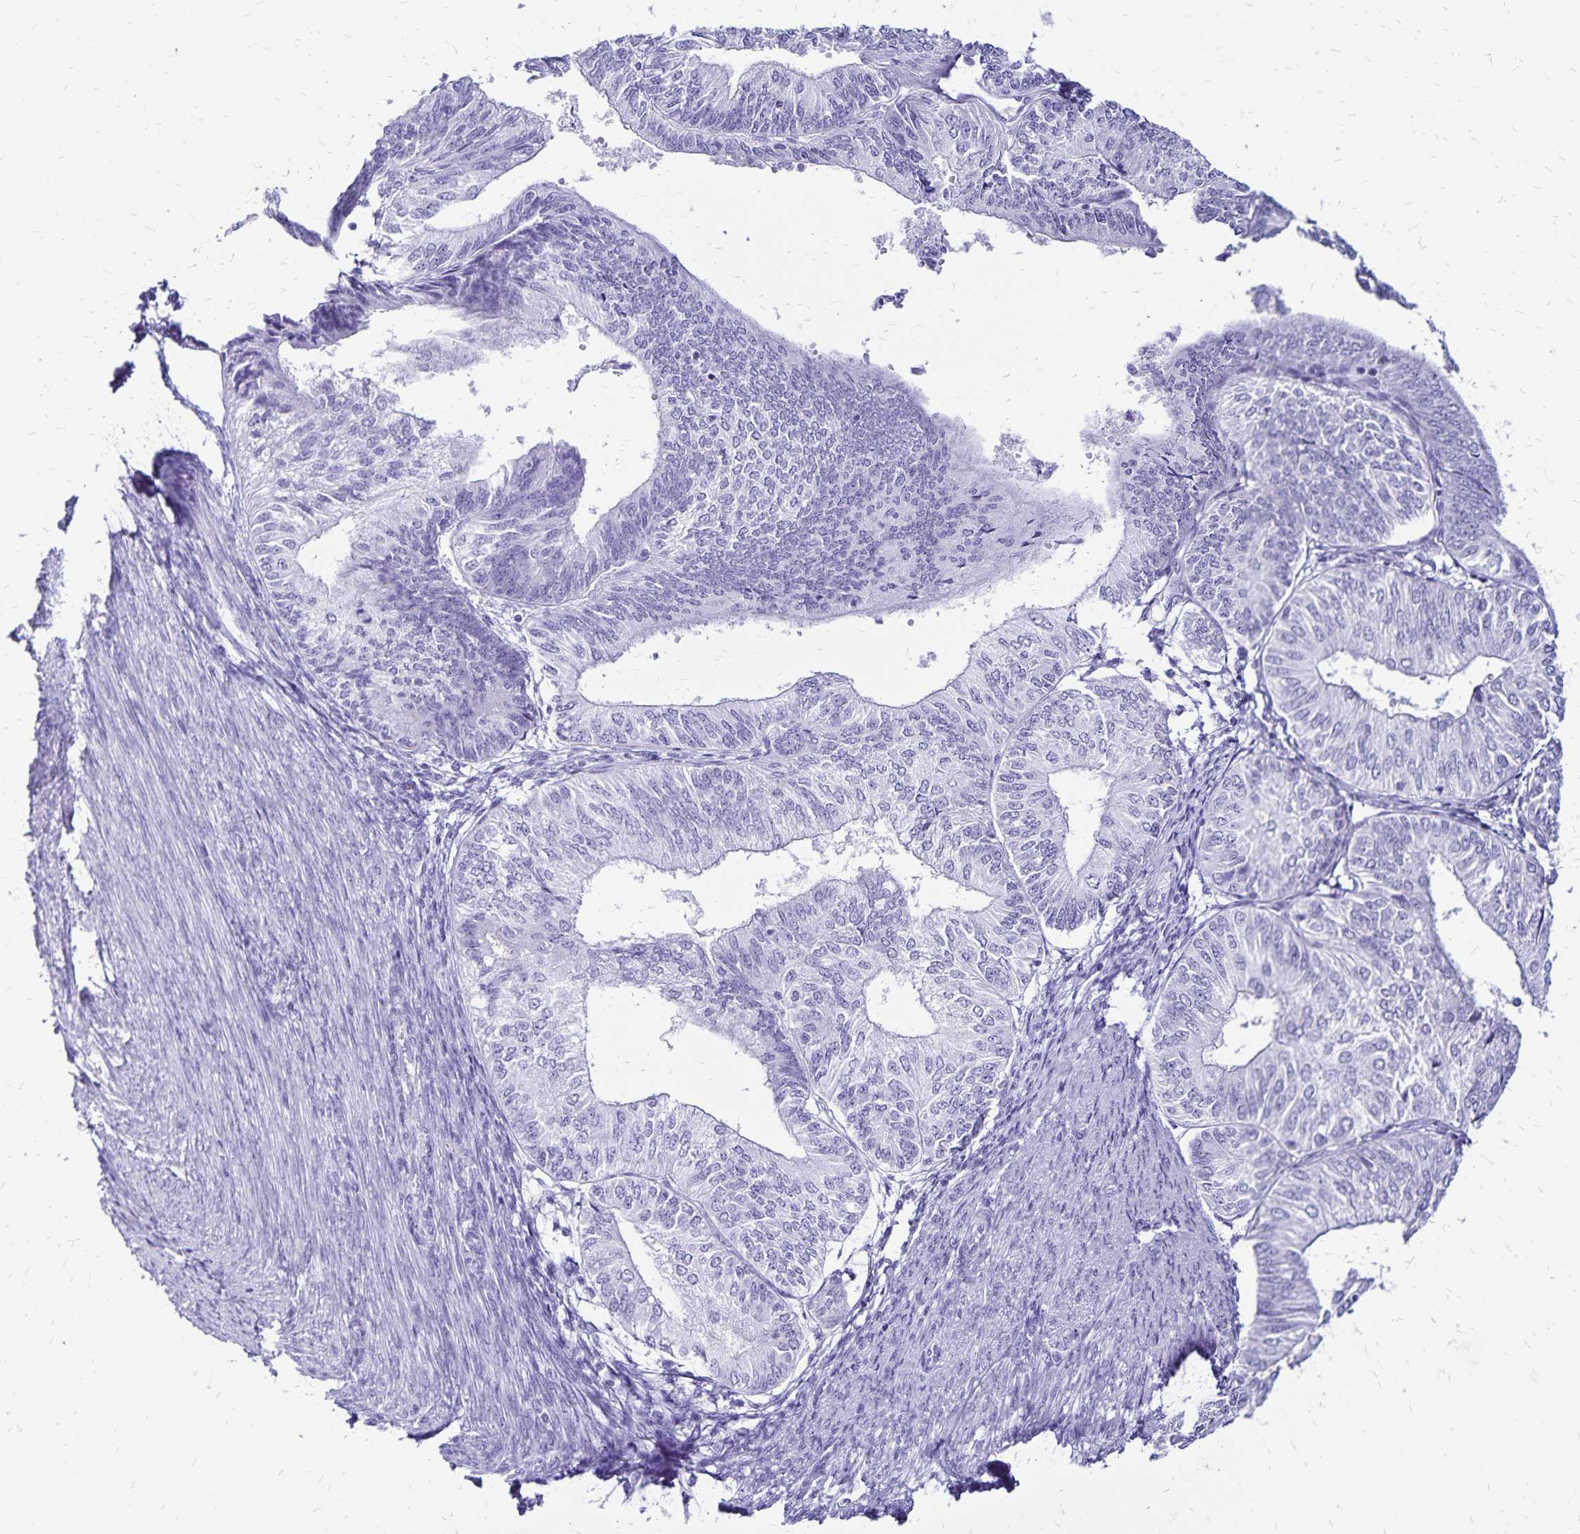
{"staining": {"intensity": "negative", "quantity": "none", "location": "none"}, "tissue": "endometrial cancer", "cell_type": "Tumor cells", "image_type": "cancer", "snomed": [{"axis": "morphology", "description": "Adenocarcinoma, NOS"}, {"axis": "topography", "description": "Endometrium"}], "caption": "DAB immunohistochemical staining of human endometrial adenocarcinoma demonstrates no significant staining in tumor cells.", "gene": "LIN28B", "patient": {"sex": "female", "age": 58}}